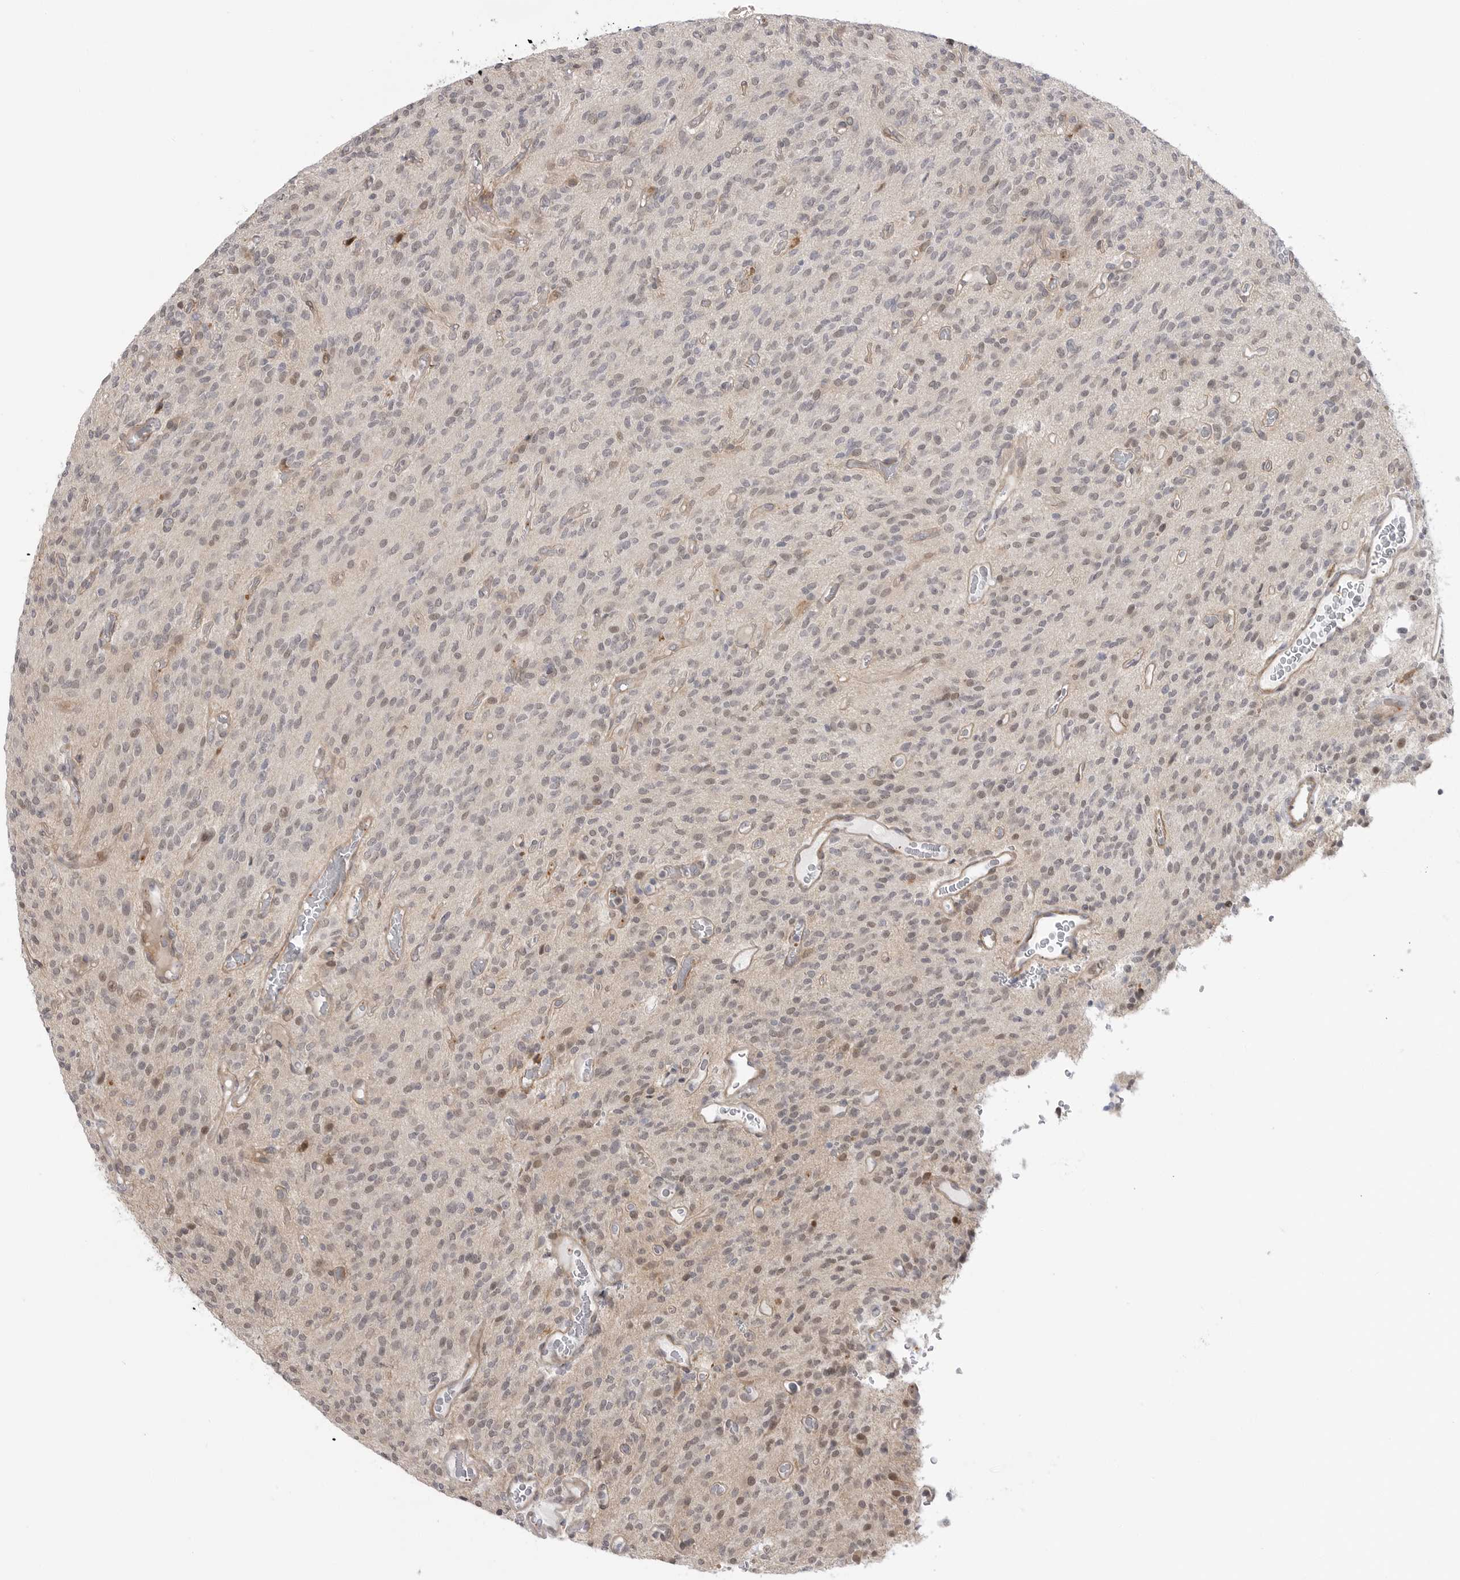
{"staining": {"intensity": "weak", "quantity": "25%-75%", "location": "nuclear"}, "tissue": "glioma", "cell_type": "Tumor cells", "image_type": "cancer", "snomed": [{"axis": "morphology", "description": "Glioma, malignant, High grade"}, {"axis": "topography", "description": "Brain"}], "caption": "Glioma tissue demonstrates weak nuclear positivity in about 25%-75% of tumor cells Ihc stains the protein of interest in brown and the nuclei are stained blue.", "gene": "GGT6", "patient": {"sex": "male", "age": 34}}